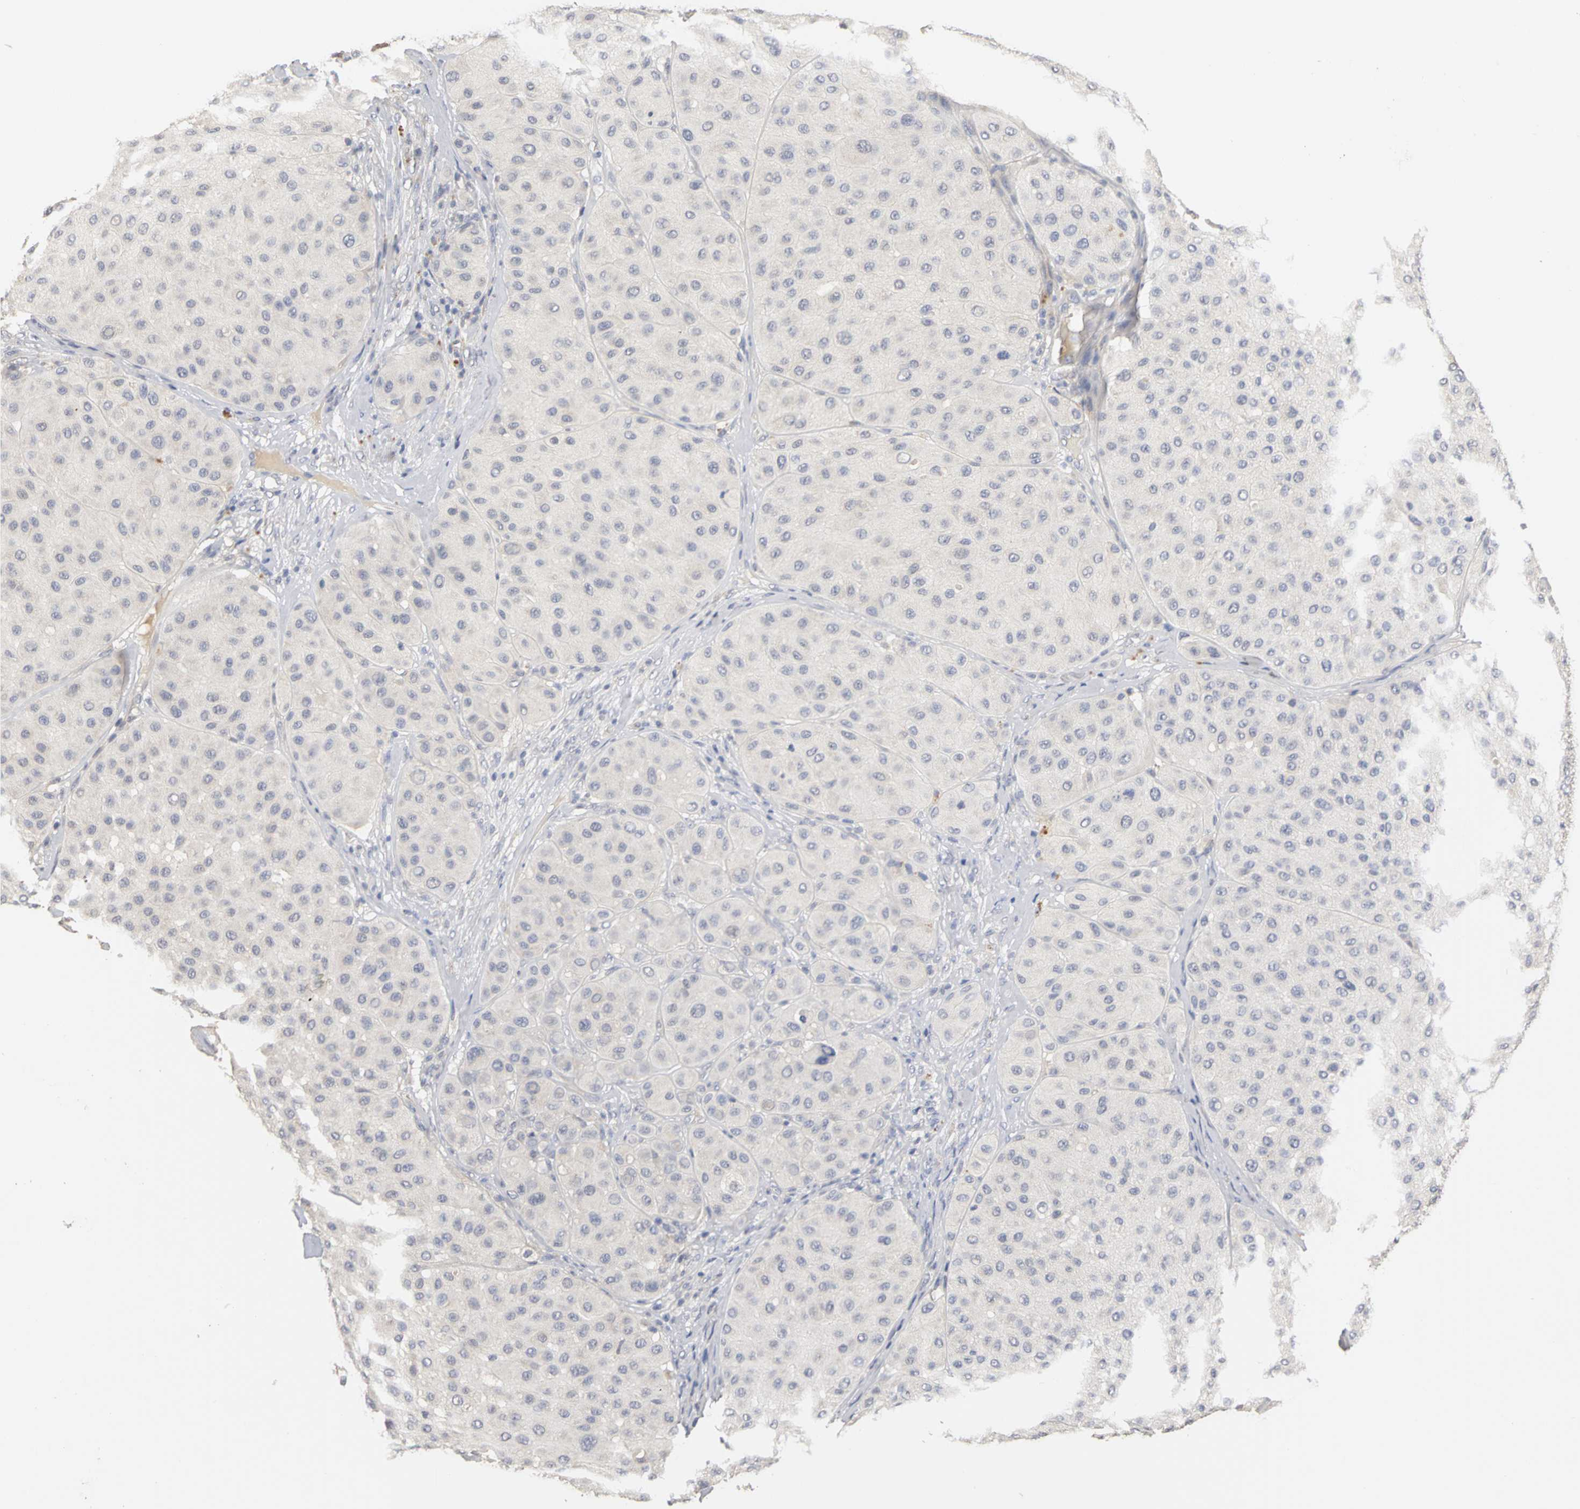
{"staining": {"intensity": "negative", "quantity": "none", "location": "none"}, "tissue": "melanoma", "cell_type": "Tumor cells", "image_type": "cancer", "snomed": [{"axis": "morphology", "description": "Normal tissue, NOS"}, {"axis": "morphology", "description": "Malignant melanoma, Metastatic site"}, {"axis": "topography", "description": "Skin"}], "caption": "IHC of human melanoma exhibits no staining in tumor cells.", "gene": "PGR", "patient": {"sex": "male", "age": 41}}